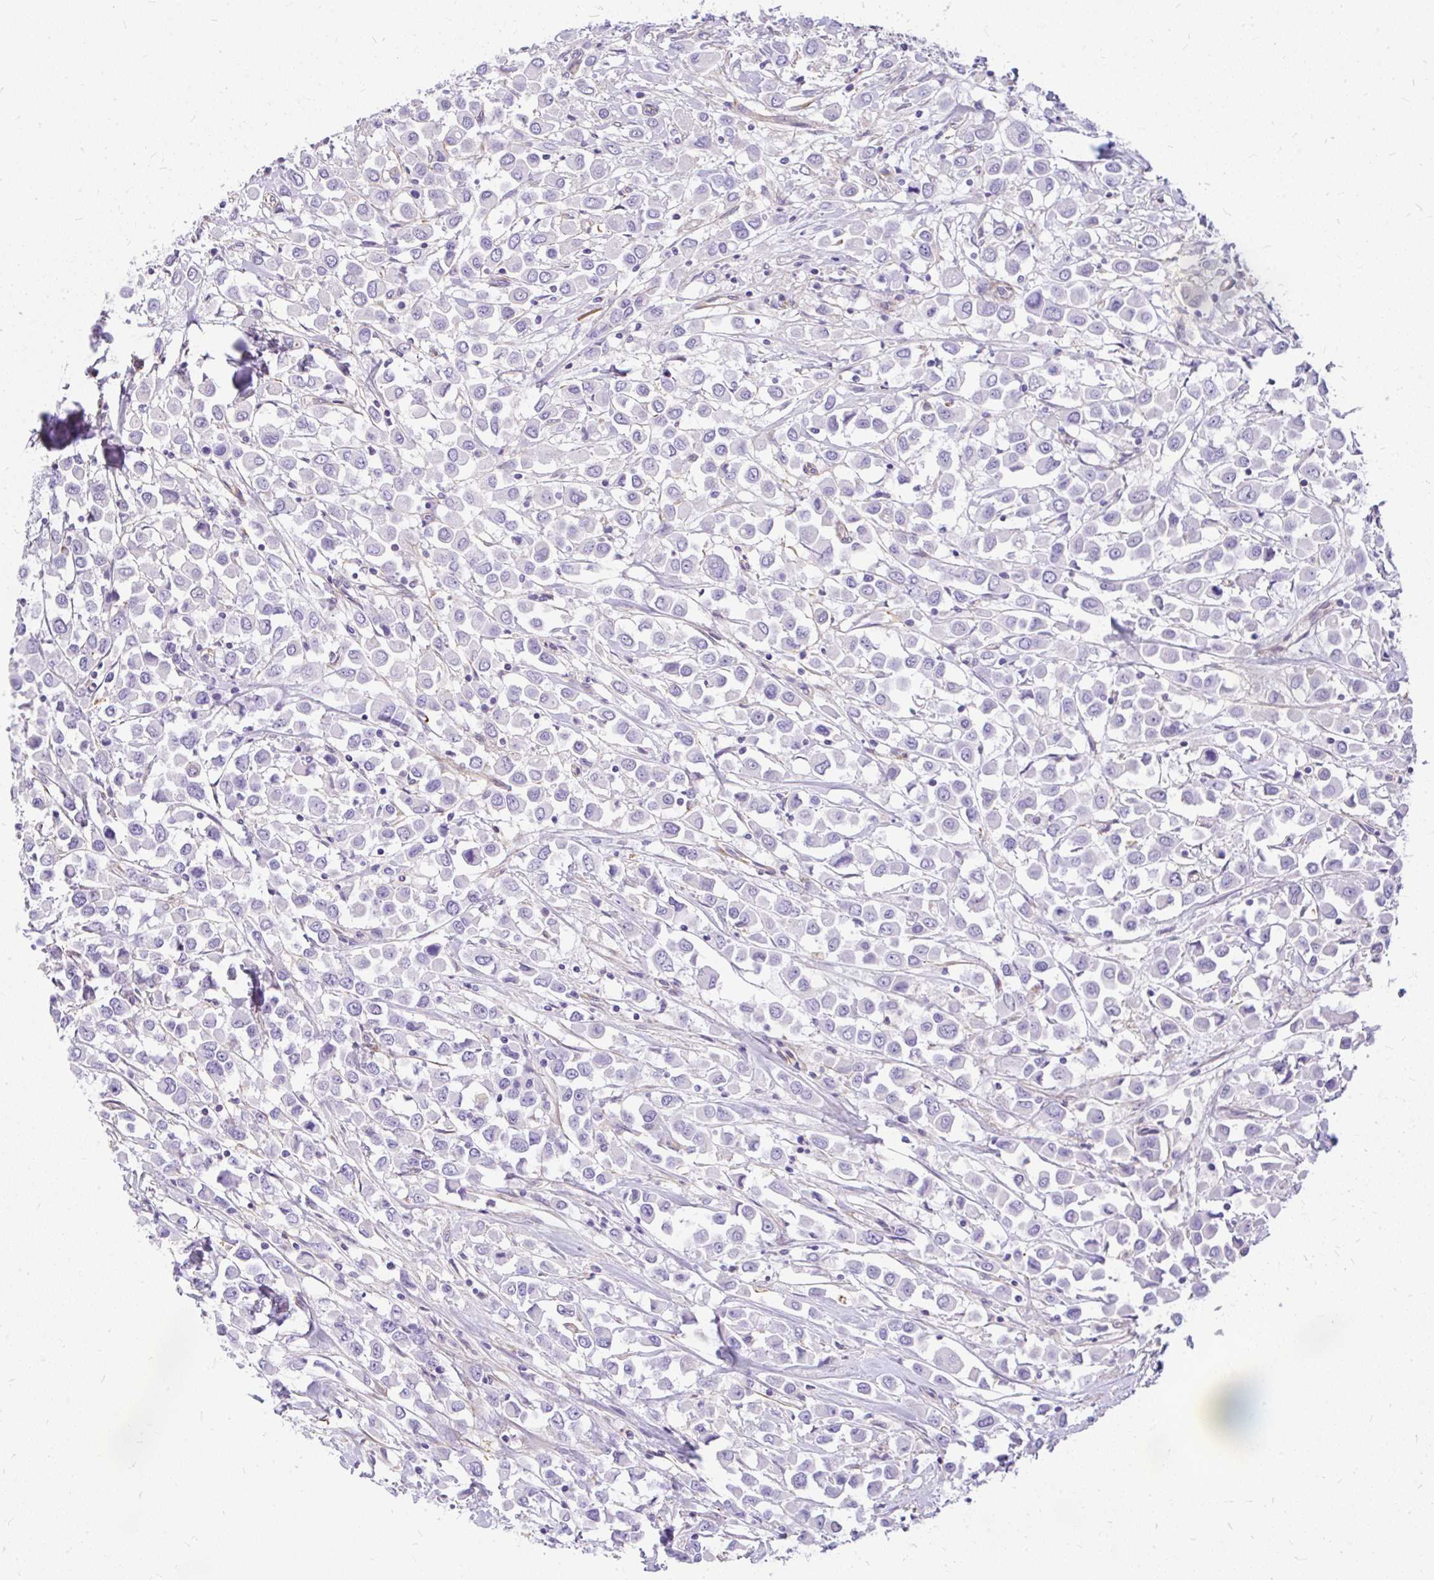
{"staining": {"intensity": "negative", "quantity": "none", "location": "none"}, "tissue": "breast cancer", "cell_type": "Tumor cells", "image_type": "cancer", "snomed": [{"axis": "morphology", "description": "Duct carcinoma"}, {"axis": "topography", "description": "Breast"}], "caption": "Human intraductal carcinoma (breast) stained for a protein using immunohistochemistry displays no expression in tumor cells.", "gene": "FAM83C", "patient": {"sex": "female", "age": 61}}